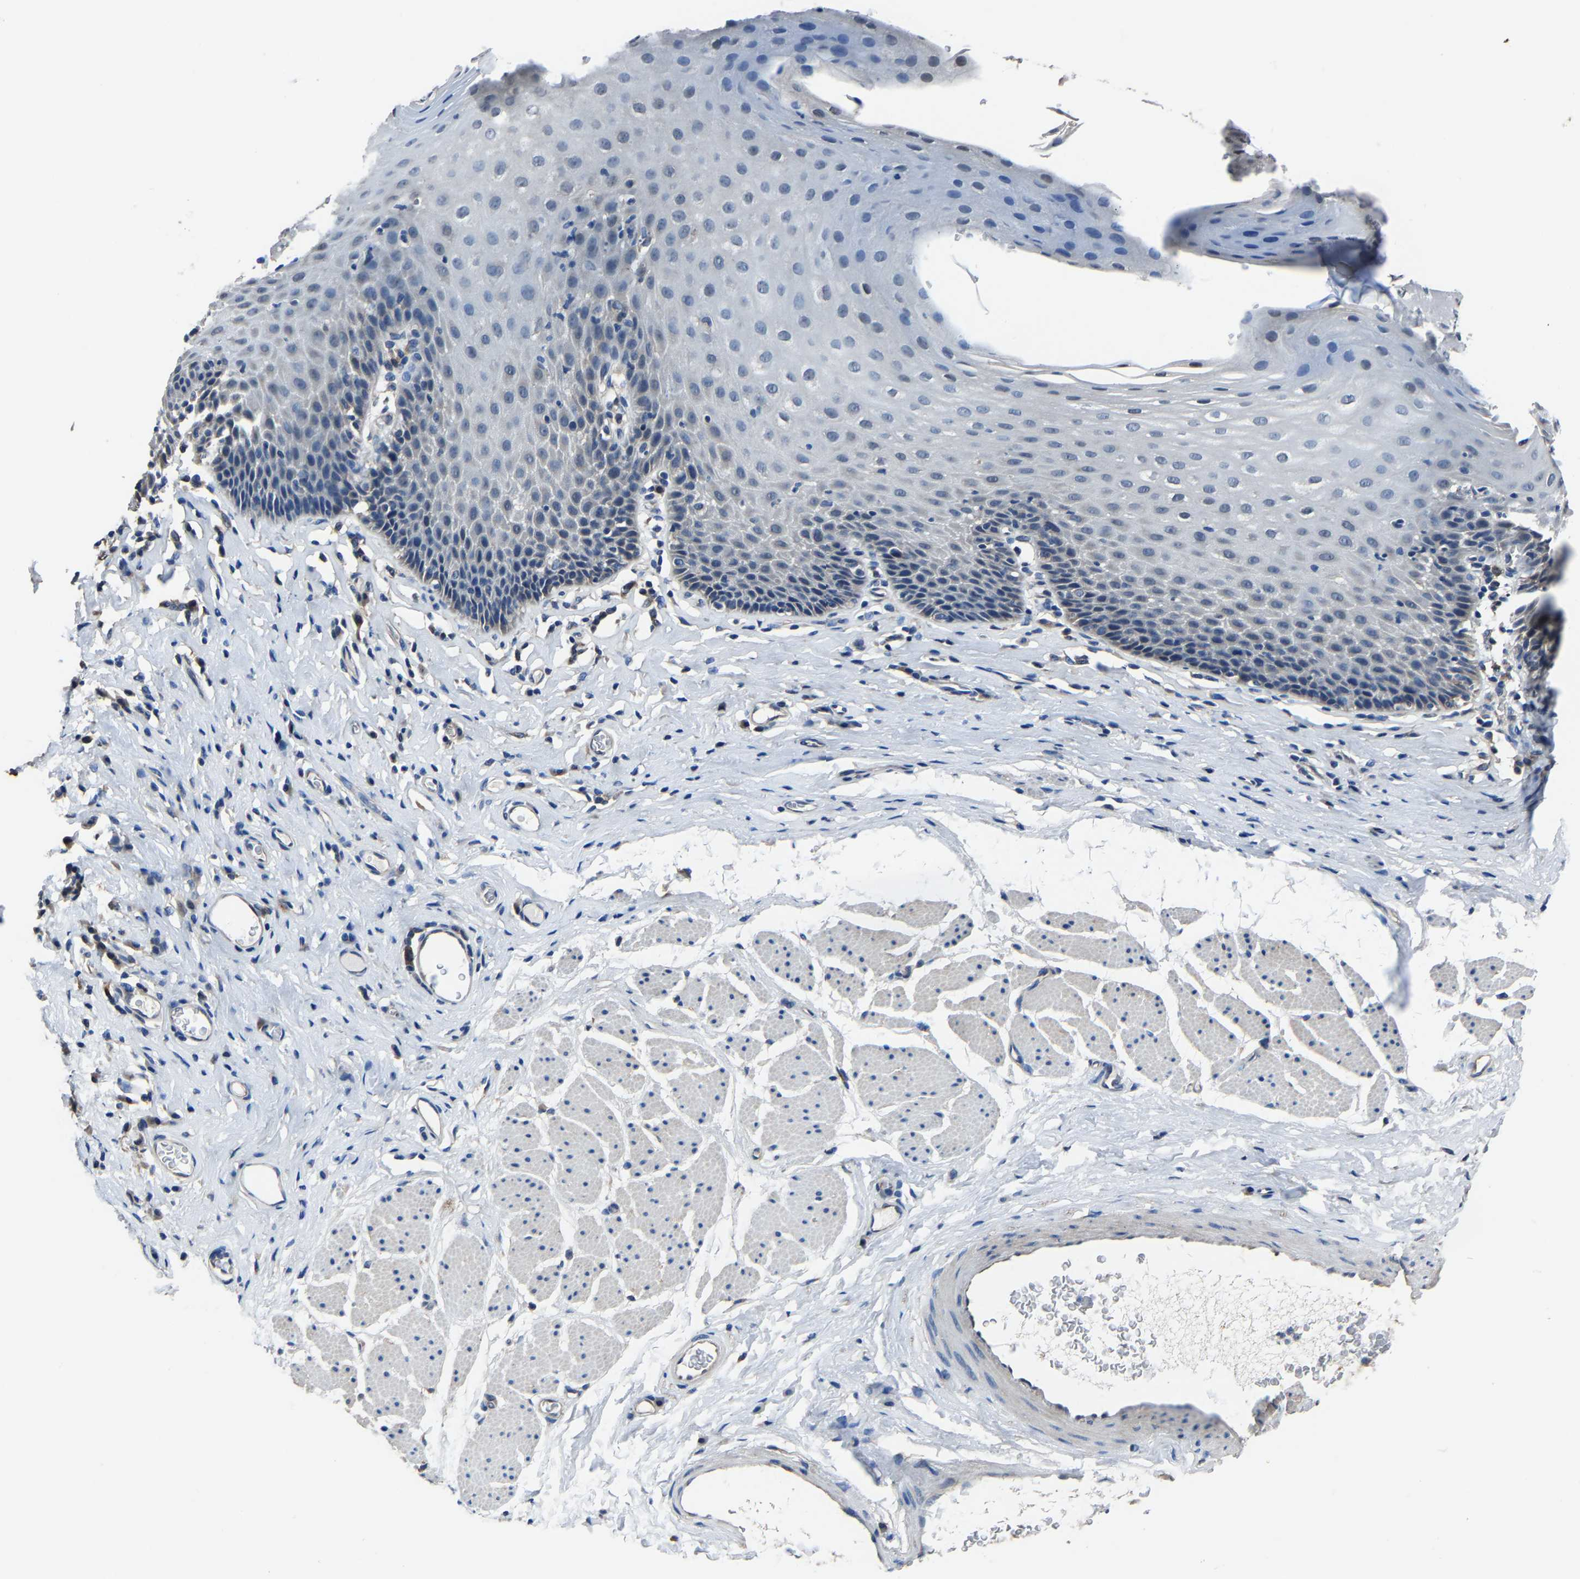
{"staining": {"intensity": "negative", "quantity": "none", "location": "none"}, "tissue": "esophagus", "cell_type": "Squamous epithelial cells", "image_type": "normal", "snomed": [{"axis": "morphology", "description": "Normal tissue, NOS"}, {"axis": "topography", "description": "Esophagus"}], "caption": "IHC micrograph of unremarkable human esophagus stained for a protein (brown), which shows no expression in squamous epithelial cells.", "gene": "STRBP", "patient": {"sex": "female", "age": 61}}